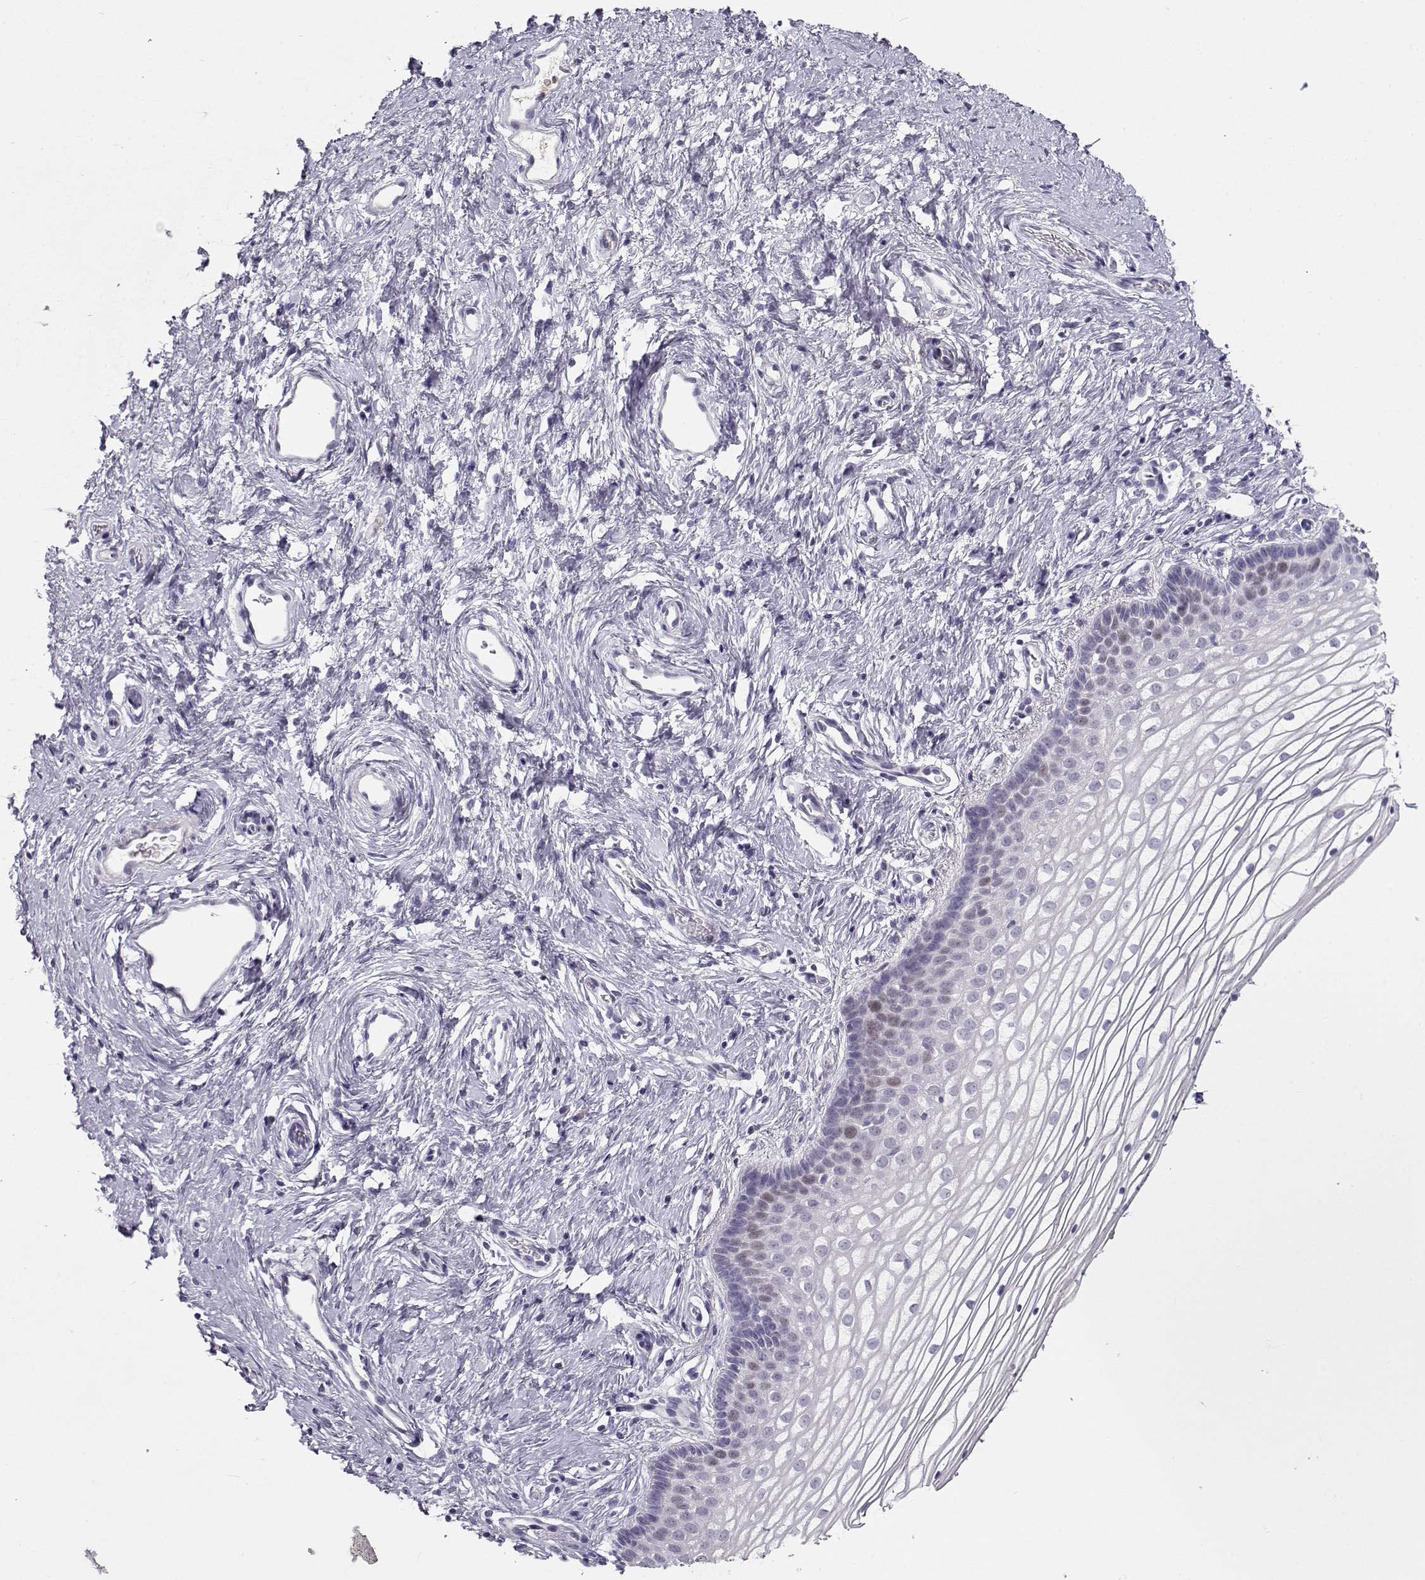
{"staining": {"intensity": "weak", "quantity": "<25%", "location": "nuclear"}, "tissue": "vagina", "cell_type": "Squamous epithelial cells", "image_type": "normal", "snomed": [{"axis": "morphology", "description": "Normal tissue, NOS"}, {"axis": "topography", "description": "Vagina"}], "caption": "The IHC image has no significant expression in squamous epithelial cells of vagina. (Immunohistochemistry (ihc), brightfield microscopy, high magnification).", "gene": "OPN5", "patient": {"sex": "female", "age": 36}}